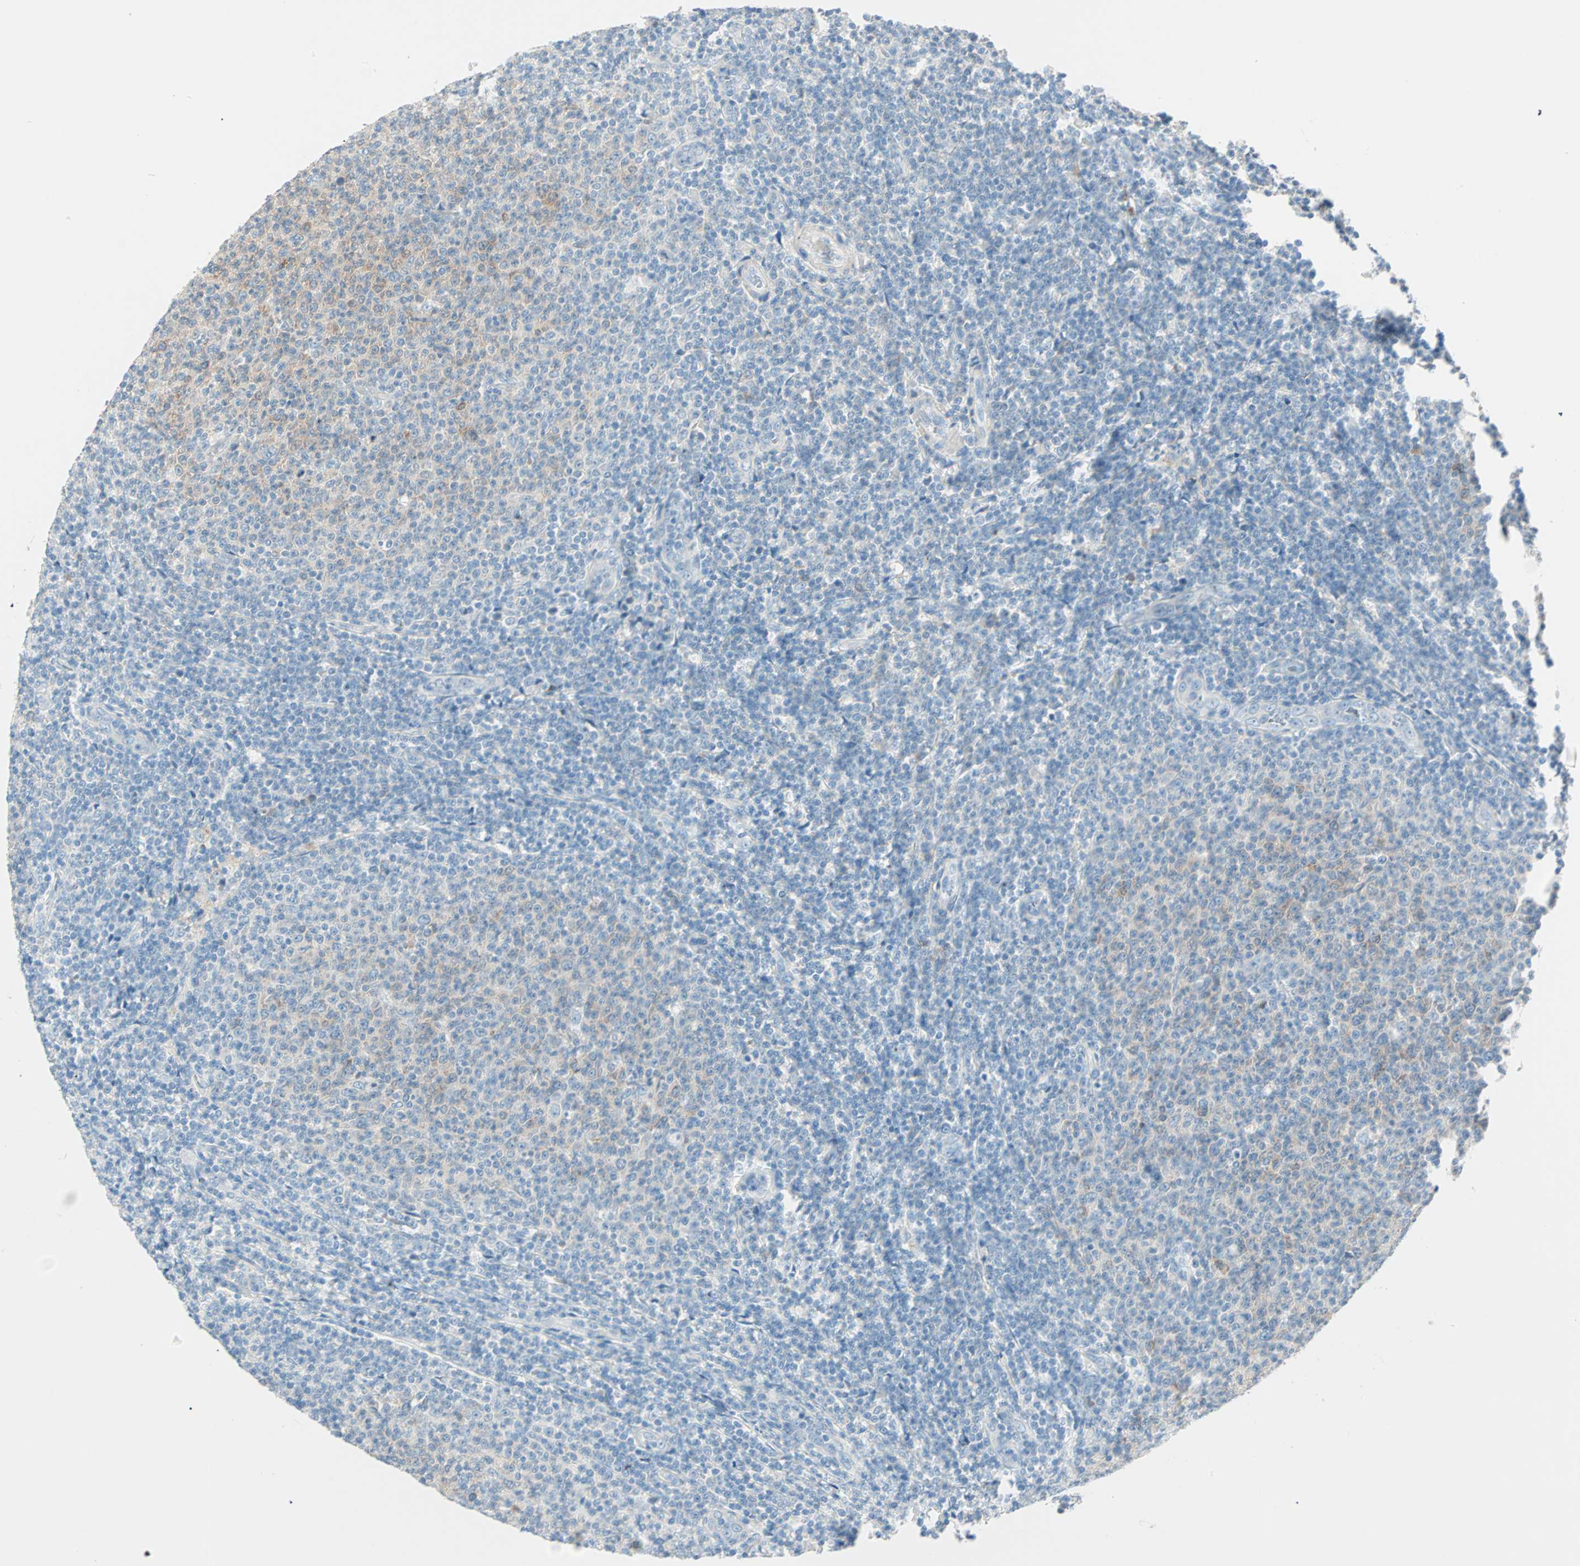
{"staining": {"intensity": "weak", "quantity": "<25%", "location": "cytoplasmic/membranous"}, "tissue": "lymphoma", "cell_type": "Tumor cells", "image_type": "cancer", "snomed": [{"axis": "morphology", "description": "Malignant lymphoma, non-Hodgkin's type, Low grade"}, {"axis": "topography", "description": "Spleen"}], "caption": "Tumor cells show no significant protein expression in malignant lymphoma, non-Hodgkin's type (low-grade).", "gene": "ATF6", "patient": {"sex": "male", "age": 60}}